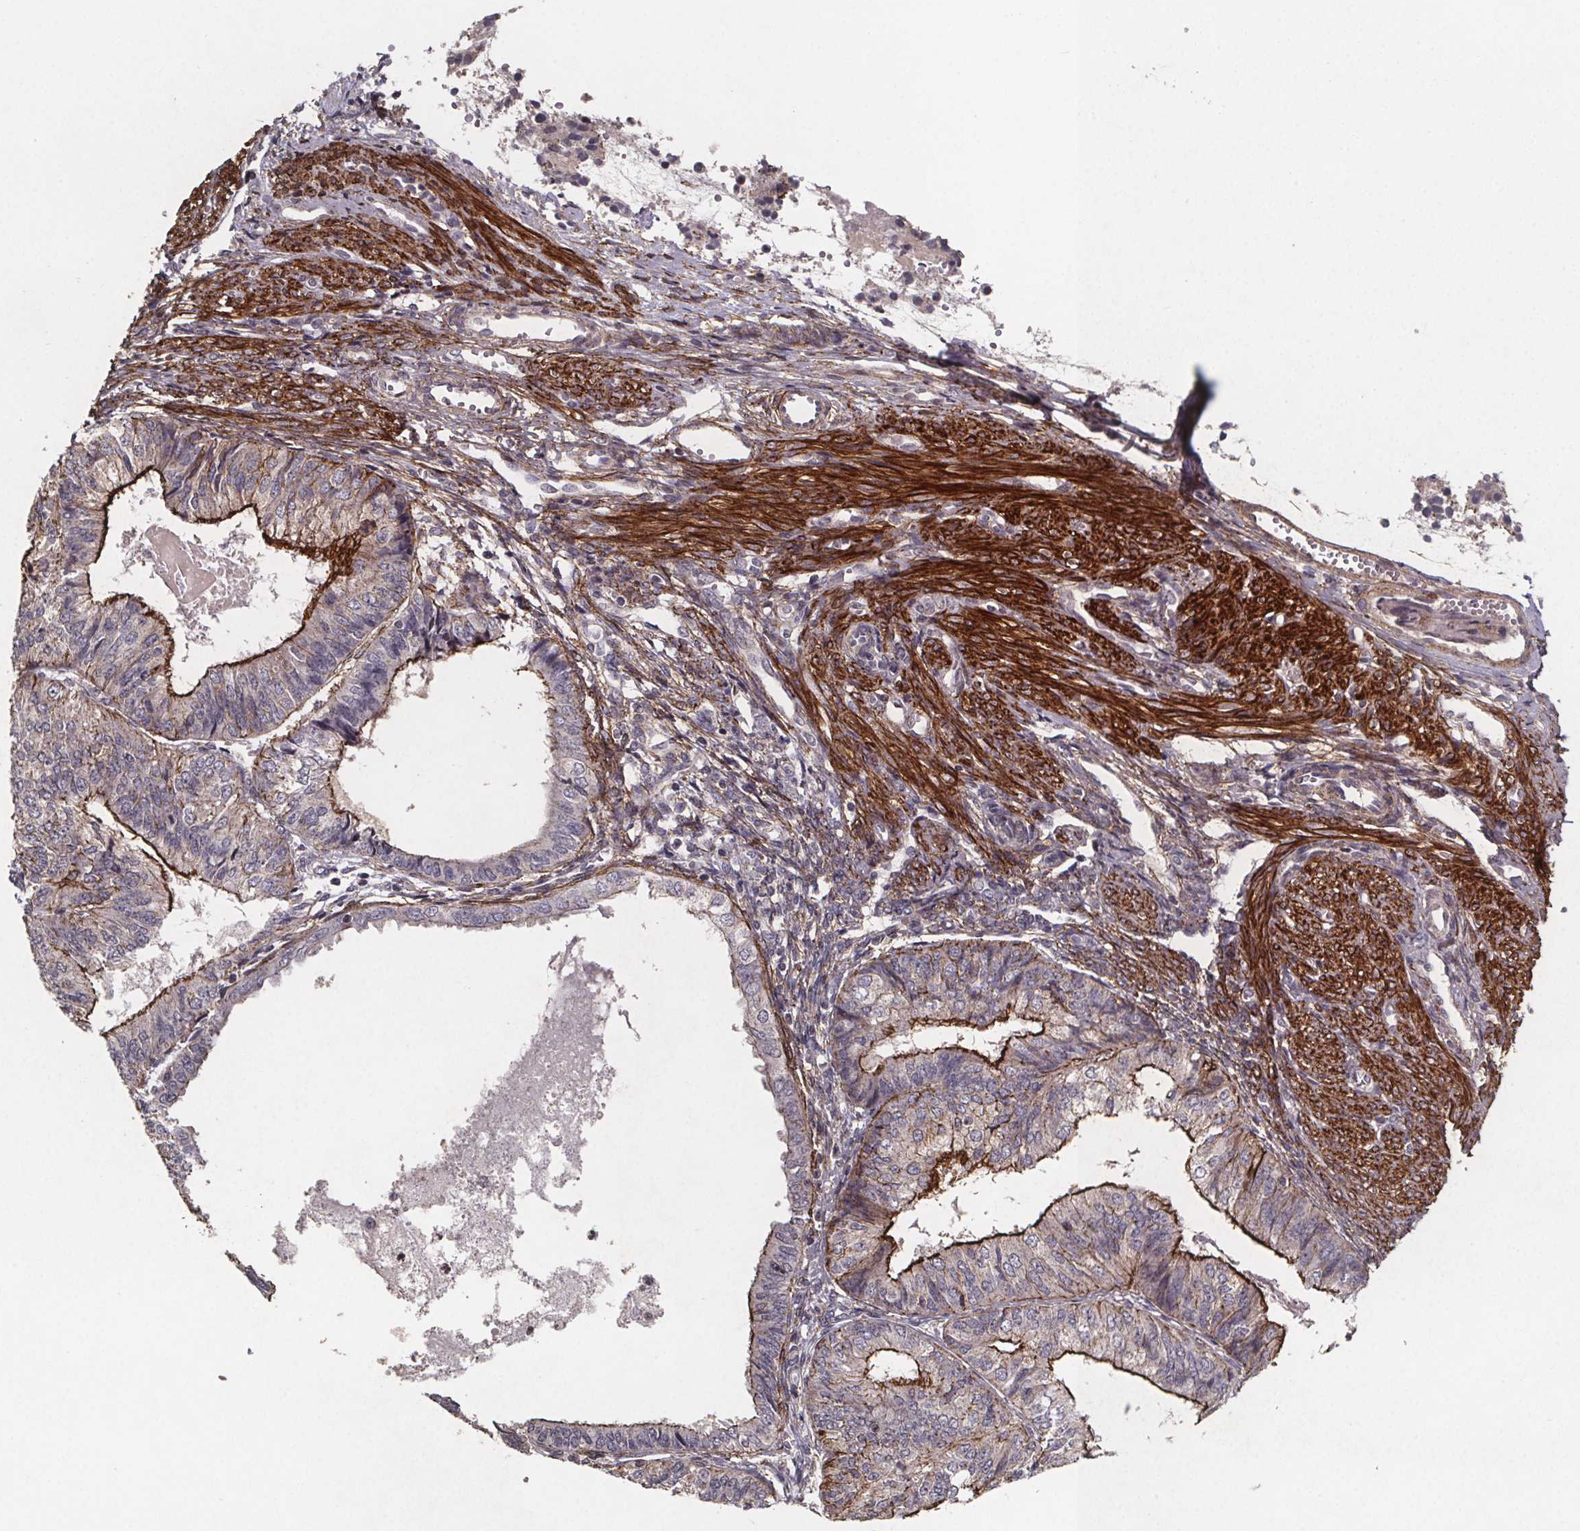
{"staining": {"intensity": "strong", "quantity": "25%-75%", "location": "cytoplasmic/membranous"}, "tissue": "endometrial cancer", "cell_type": "Tumor cells", "image_type": "cancer", "snomed": [{"axis": "morphology", "description": "Adenocarcinoma, NOS"}, {"axis": "topography", "description": "Endometrium"}], "caption": "Immunohistochemical staining of adenocarcinoma (endometrial) displays high levels of strong cytoplasmic/membranous protein positivity in about 25%-75% of tumor cells.", "gene": "PALLD", "patient": {"sex": "female", "age": 58}}